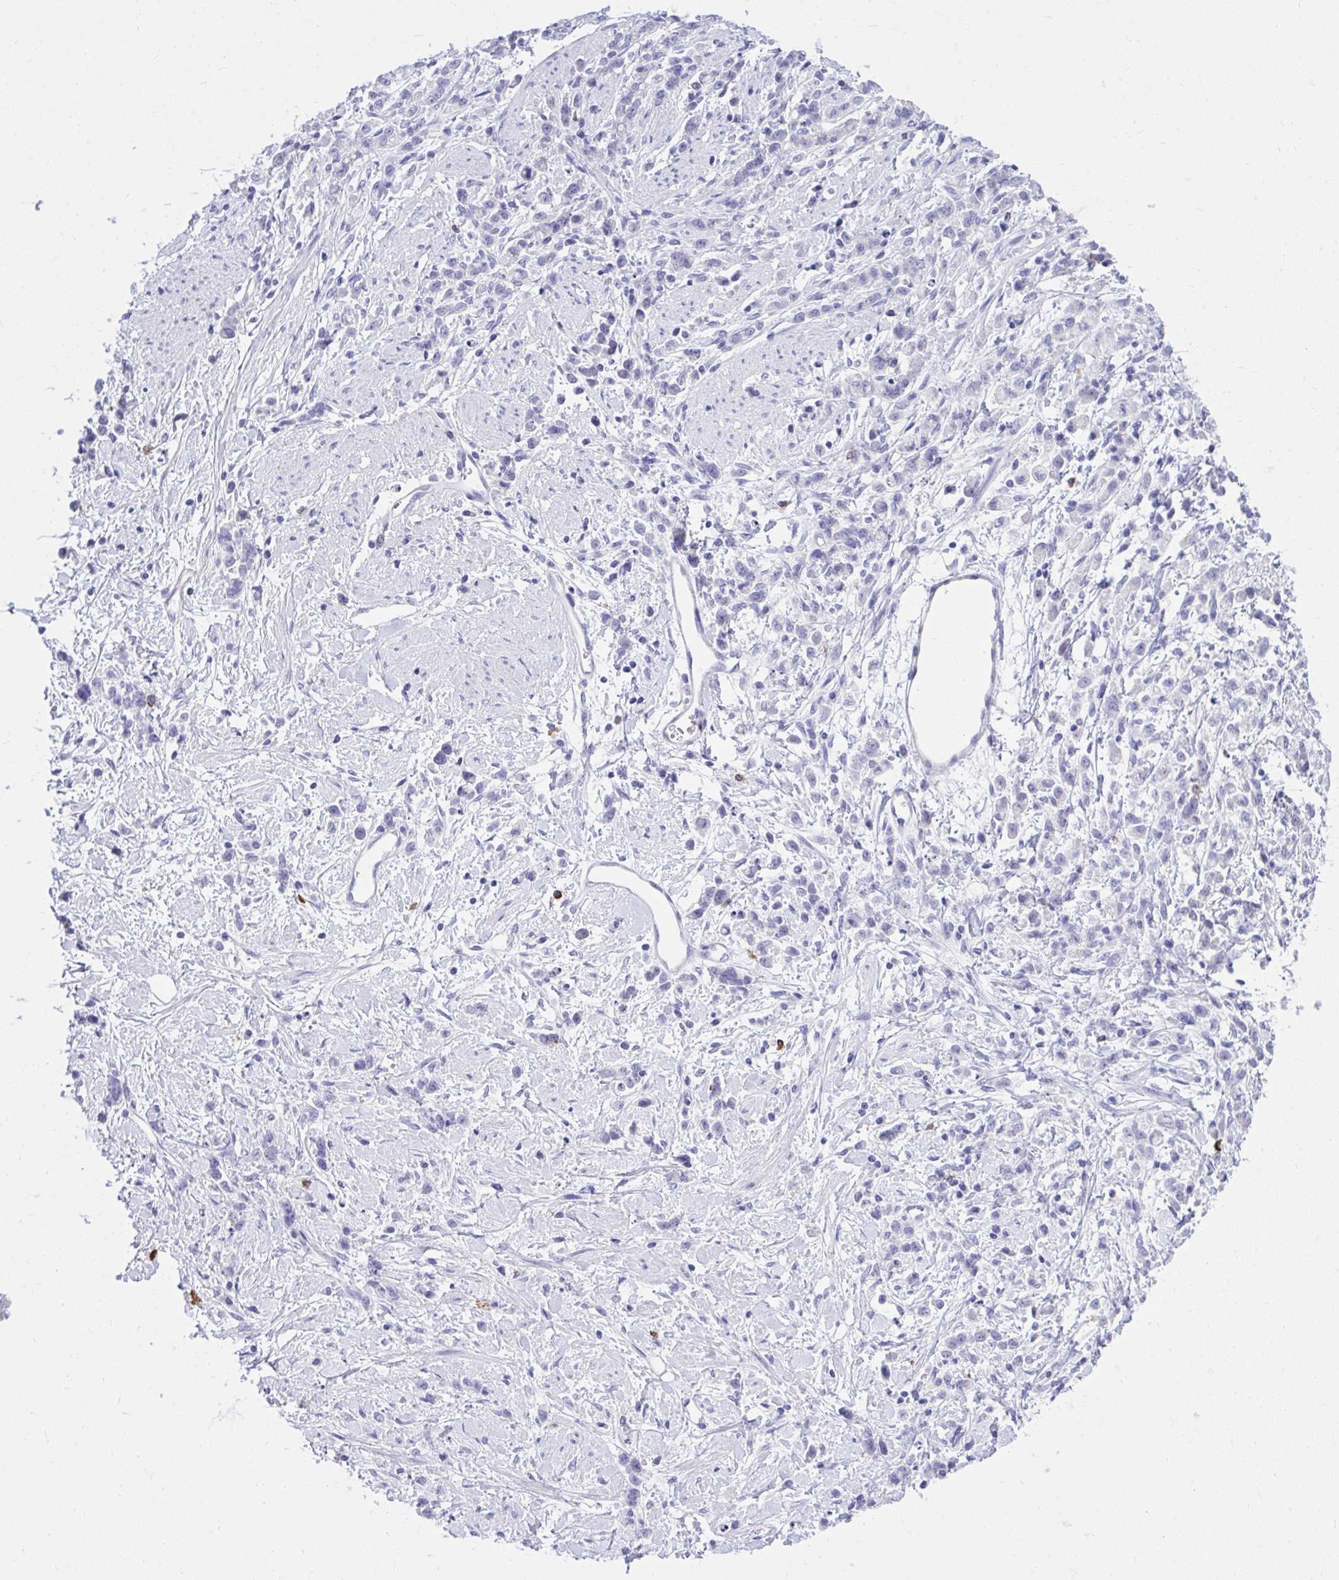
{"staining": {"intensity": "negative", "quantity": "none", "location": "none"}, "tissue": "stomach cancer", "cell_type": "Tumor cells", "image_type": "cancer", "snomed": [{"axis": "morphology", "description": "Adenocarcinoma, NOS"}, {"axis": "topography", "description": "Stomach"}], "caption": "Immunohistochemistry (IHC) image of human stomach adenocarcinoma stained for a protein (brown), which demonstrates no expression in tumor cells.", "gene": "PSD", "patient": {"sex": "female", "age": 60}}